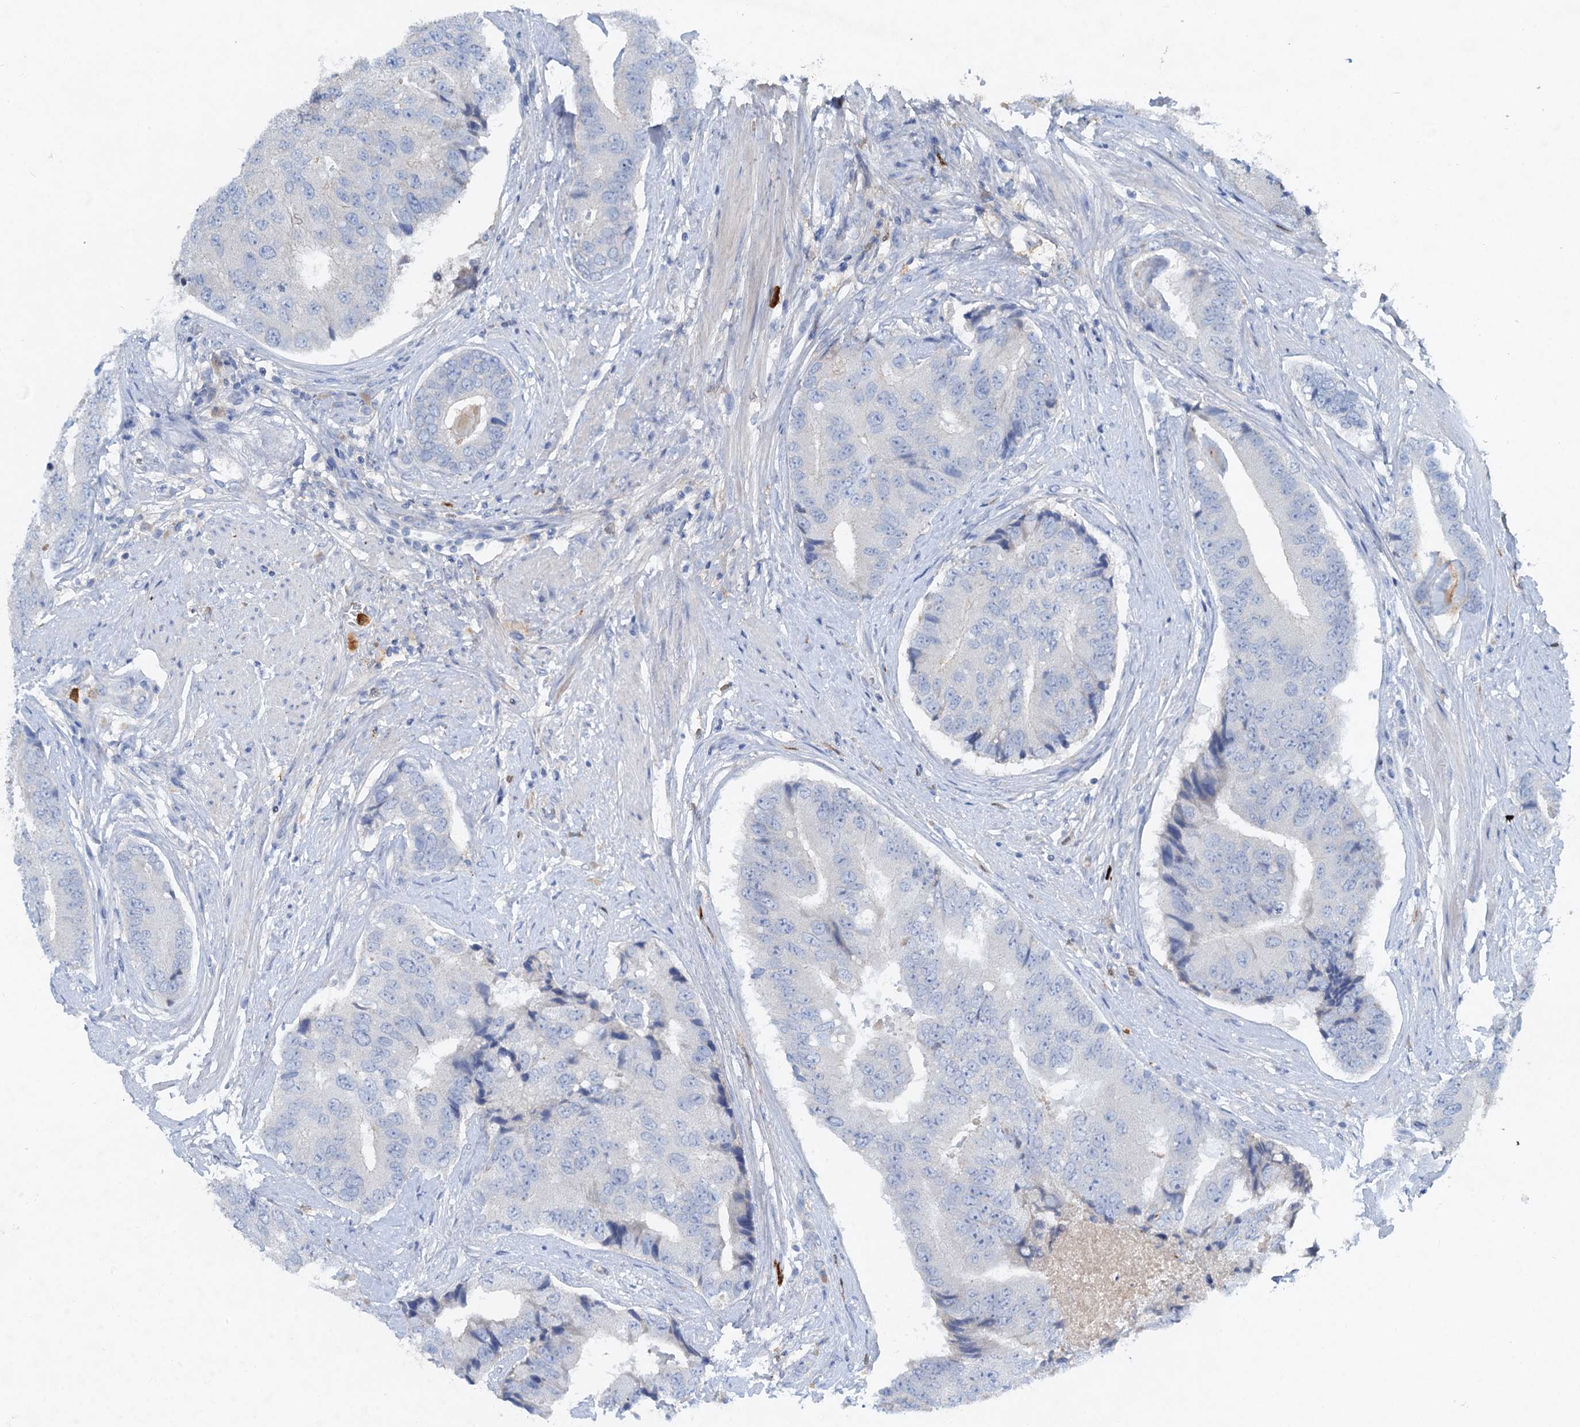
{"staining": {"intensity": "negative", "quantity": "none", "location": "none"}, "tissue": "prostate cancer", "cell_type": "Tumor cells", "image_type": "cancer", "snomed": [{"axis": "morphology", "description": "Adenocarcinoma, High grade"}, {"axis": "topography", "description": "Prostate"}], "caption": "Prostate cancer (high-grade adenocarcinoma) stained for a protein using IHC reveals no expression tumor cells.", "gene": "OTOA", "patient": {"sex": "male", "age": 70}}